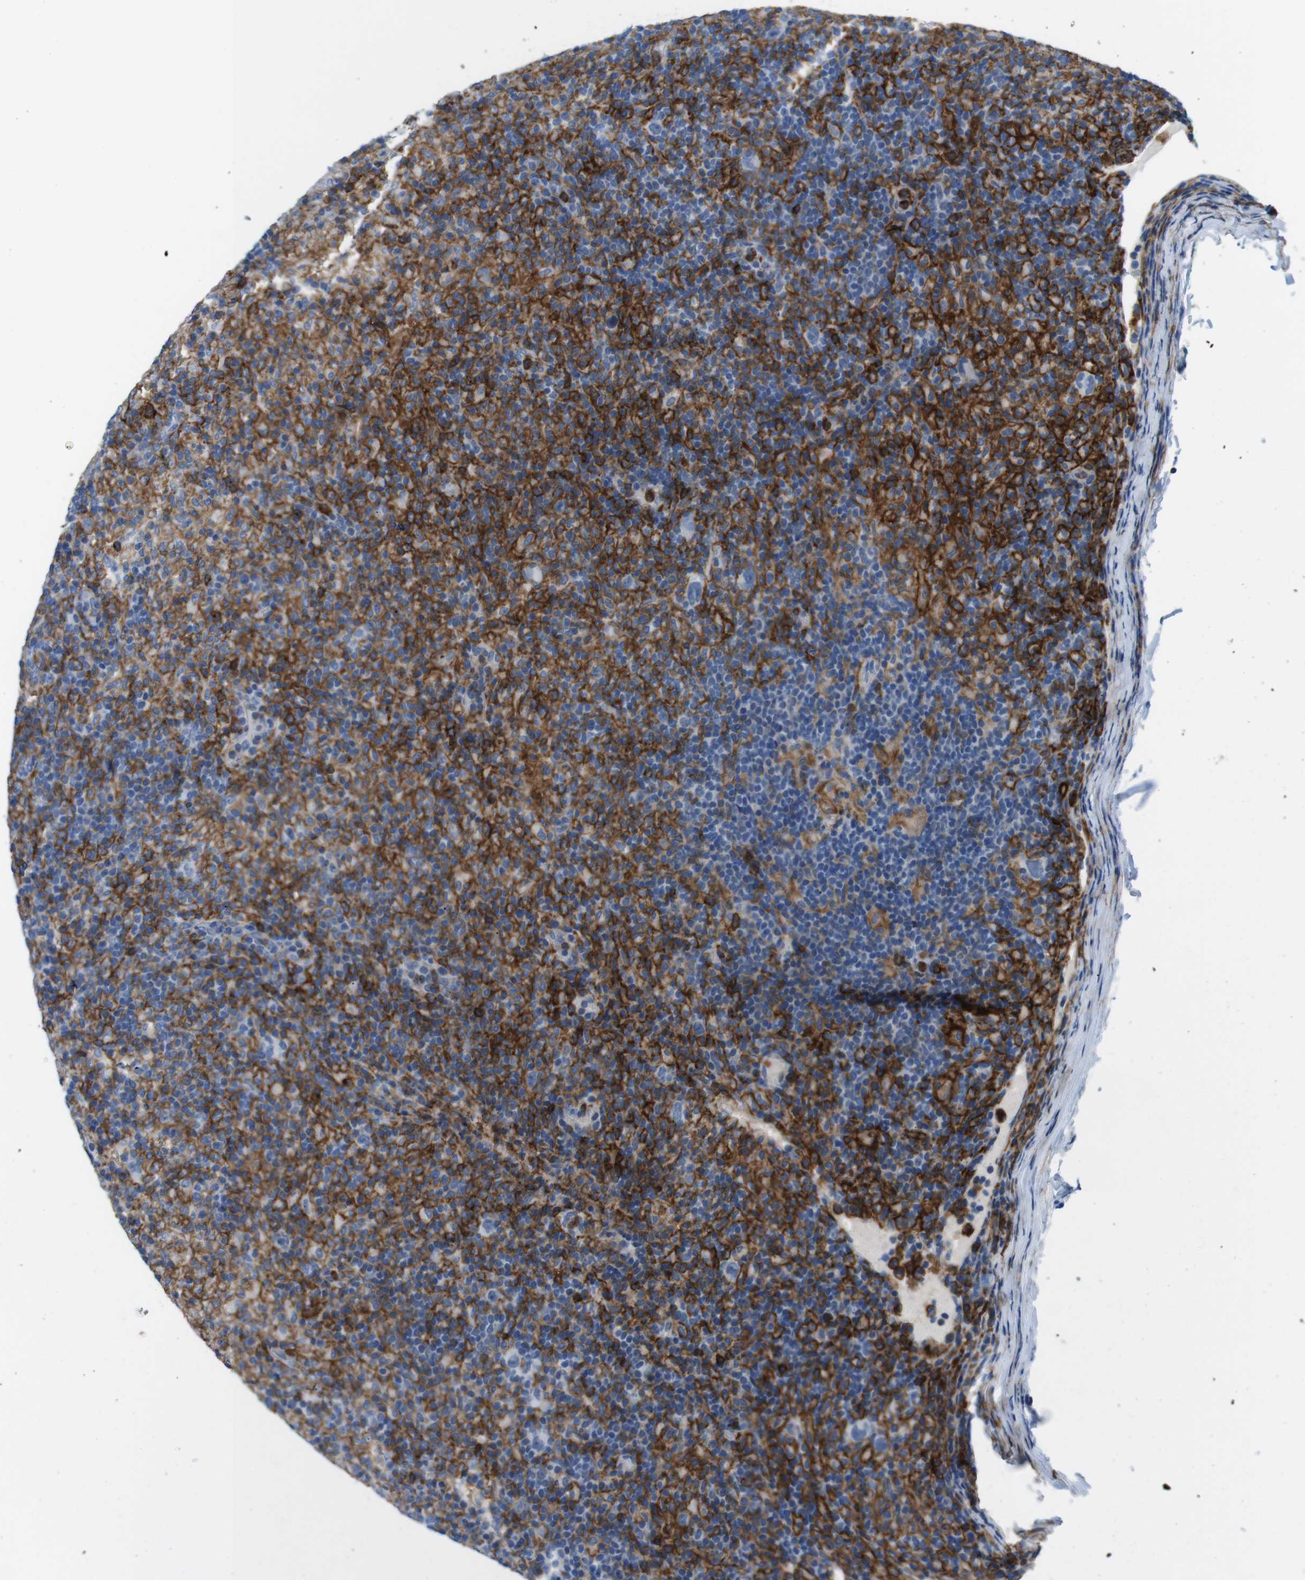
{"staining": {"intensity": "negative", "quantity": "none", "location": "none"}, "tissue": "lymphoma", "cell_type": "Tumor cells", "image_type": "cancer", "snomed": [{"axis": "morphology", "description": "Hodgkin's disease, NOS"}, {"axis": "topography", "description": "Lymph node"}], "caption": "Immunohistochemistry histopathology image of neoplastic tissue: Hodgkin's disease stained with DAB displays no significant protein staining in tumor cells.", "gene": "CD300C", "patient": {"sex": "male", "age": 70}}